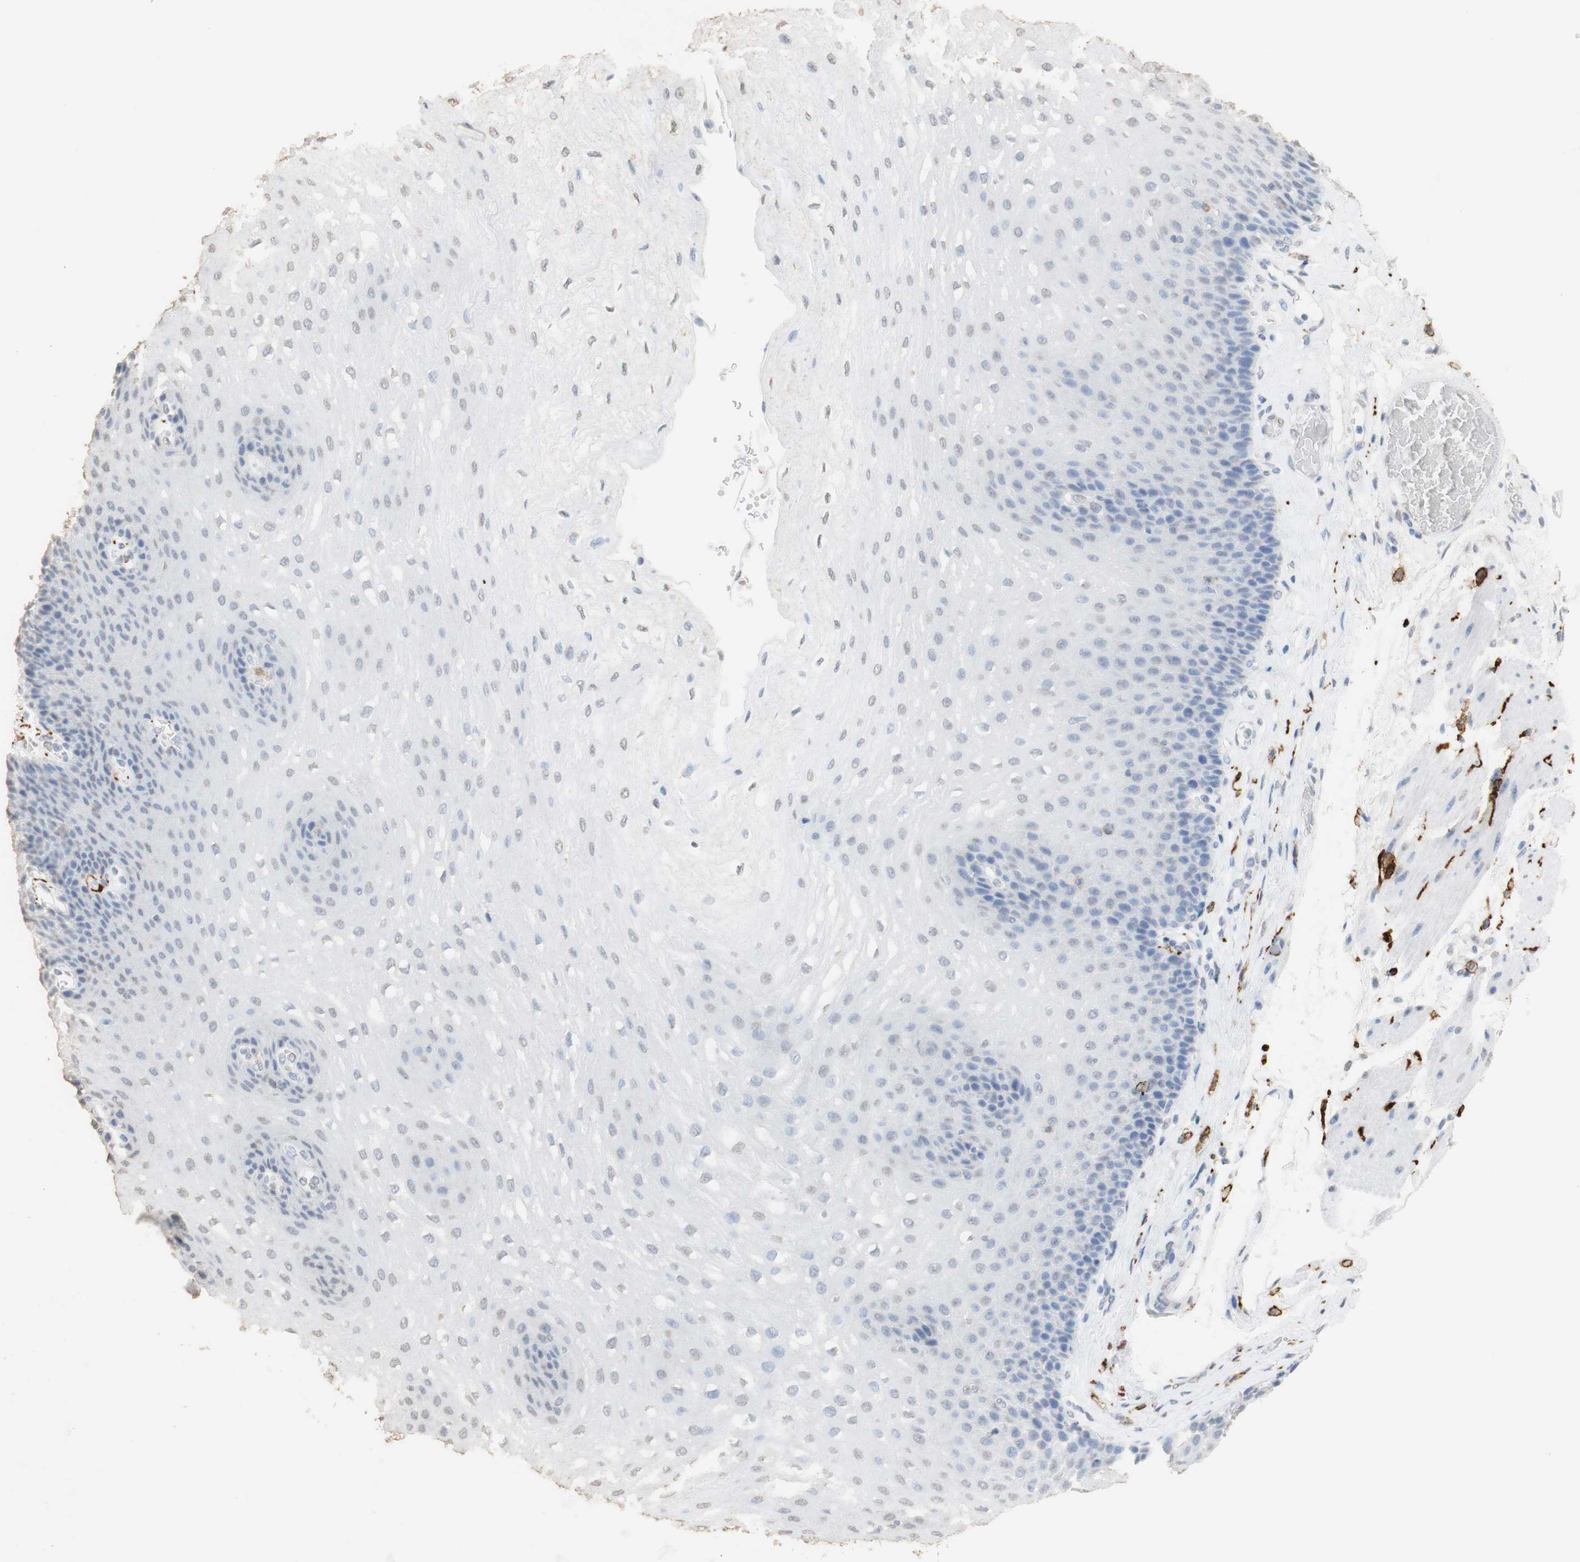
{"staining": {"intensity": "weak", "quantity": "<25%", "location": "nuclear"}, "tissue": "esophagus", "cell_type": "Squamous epithelial cells", "image_type": "normal", "snomed": [{"axis": "morphology", "description": "Normal tissue, NOS"}, {"axis": "topography", "description": "Esophagus"}], "caption": "An image of esophagus stained for a protein shows no brown staining in squamous epithelial cells. The staining was performed using DAB (3,3'-diaminobenzidine) to visualize the protein expression in brown, while the nuclei were stained in blue with hematoxylin (Magnification: 20x).", "gene": "L1CAM", "patient": {"sex": "female", "age": 72}}